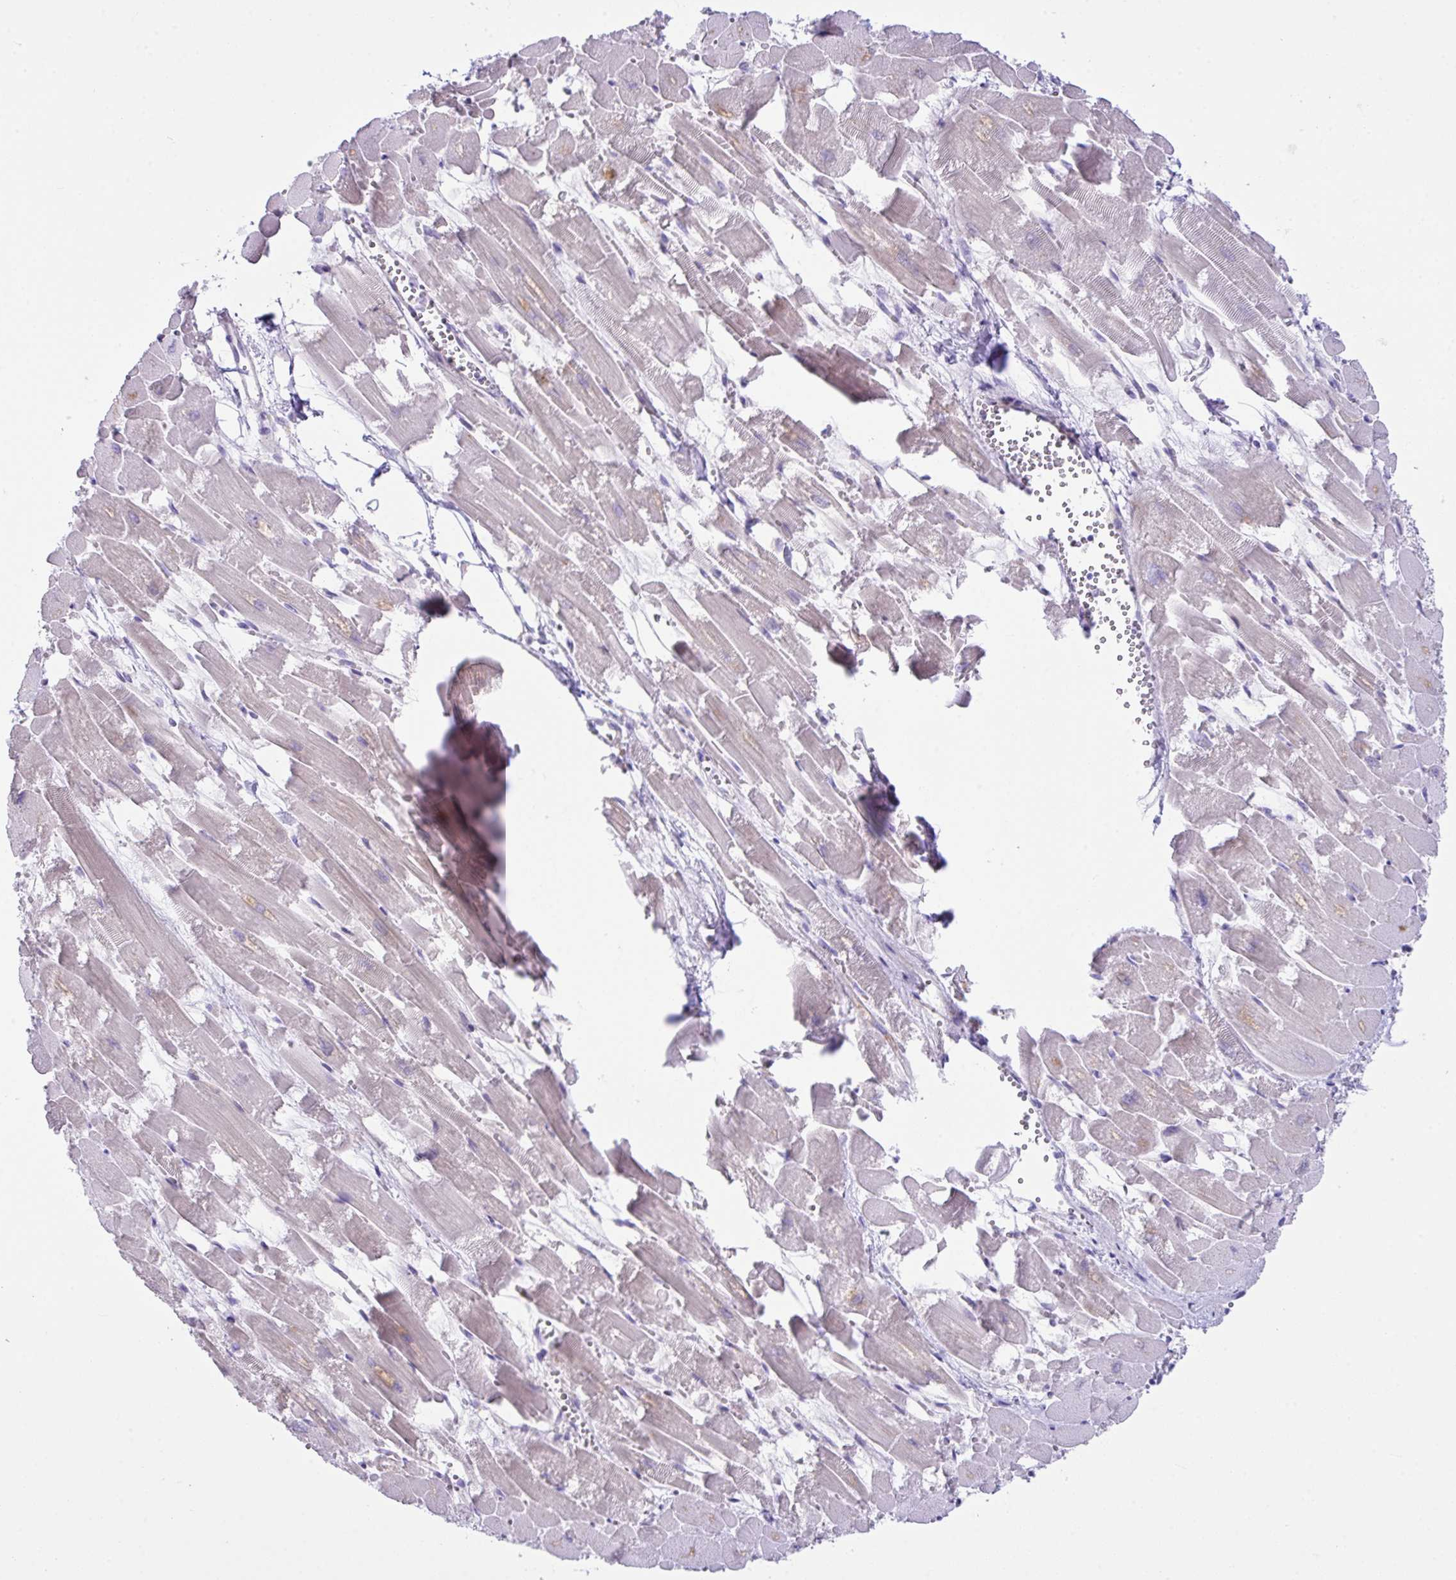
{"staining": {"intensity": "weak", "quantity": "<25%", "location": "cytoplasmic/membranous"}, "tissue": "heart muscle", "cell_type": "Cardiomyocytes", "image_type": "normal", "snomed": [{"axis": "morphology", "description": "Normal tissue, NOS"}, {"axis": "topography", "description": "Heart"}], "caption": "Immunohistochemical staining of benign human heart muscle exhibits no significant positivity in cardiomyocytes.", "gene": "D2HGDH", "patient": {"sex": "female", "age": 52}}